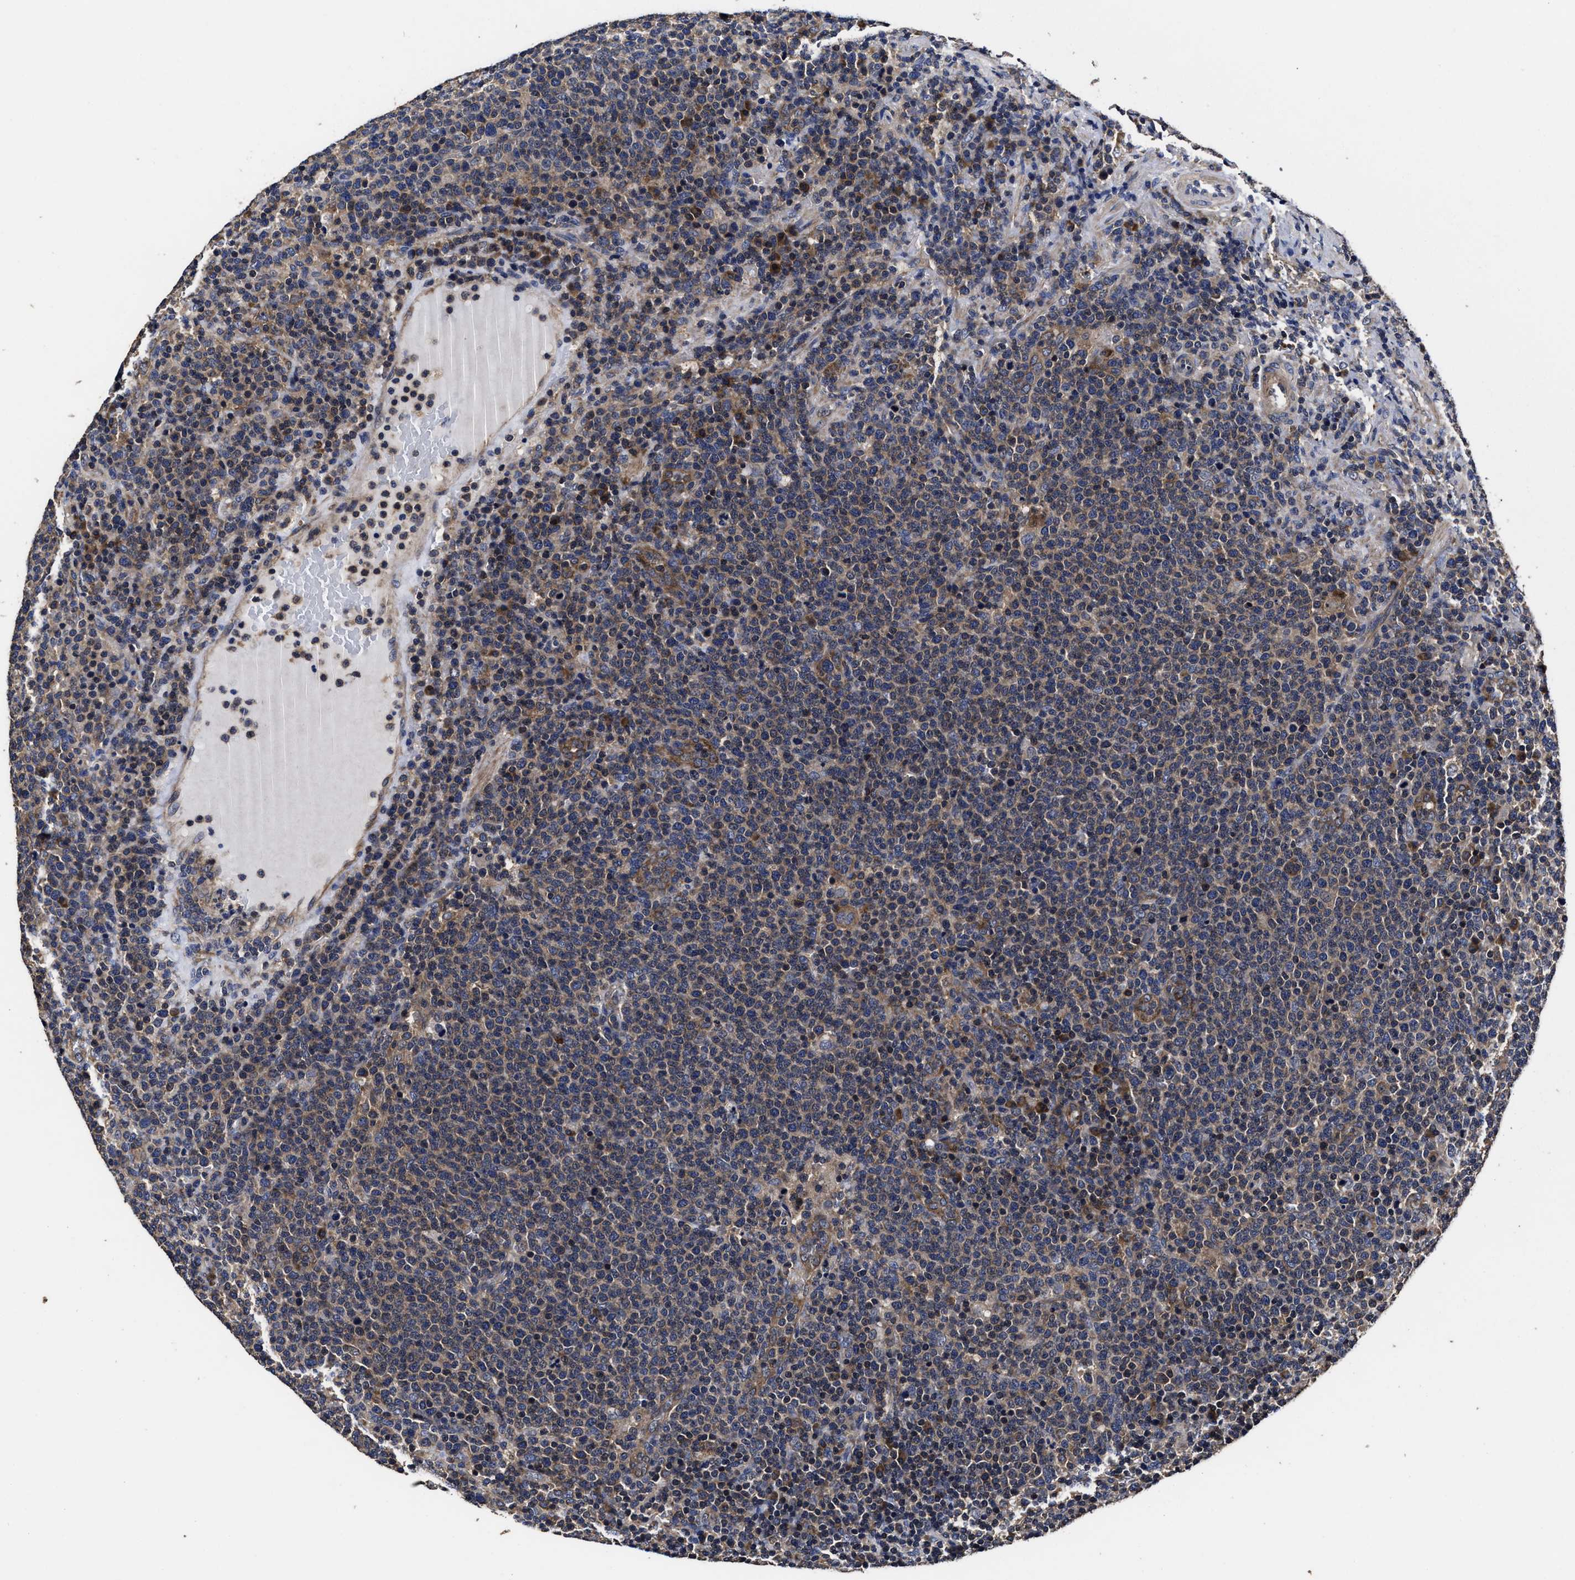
{"staining": {"intensity": "moderate", "quantity": "25%-75%", "location": "cytoplasmic/membranous"}, "tissue": "lymphoma", "cell_type": "Tumor cells", "image_type": "cancer", "snomed": [{"axis": "morphology", "description": "Malignant lymphoma, non-Hodgkin's type, High grade"}, {"axis": "topography", "description": "Lymph node"}], "caption": "Tumor cells demonstrate medium levels of moderate cytoplasmic/membranous staining in approximately 25%-75% of cells in human malignant lymphoma, non-Hodgkin's type (high-grade). (Brightfield microscopy of DAB IHC at high magnification).", "gene": "AVEN", "patient": {"sex": "male", "age": 61}}